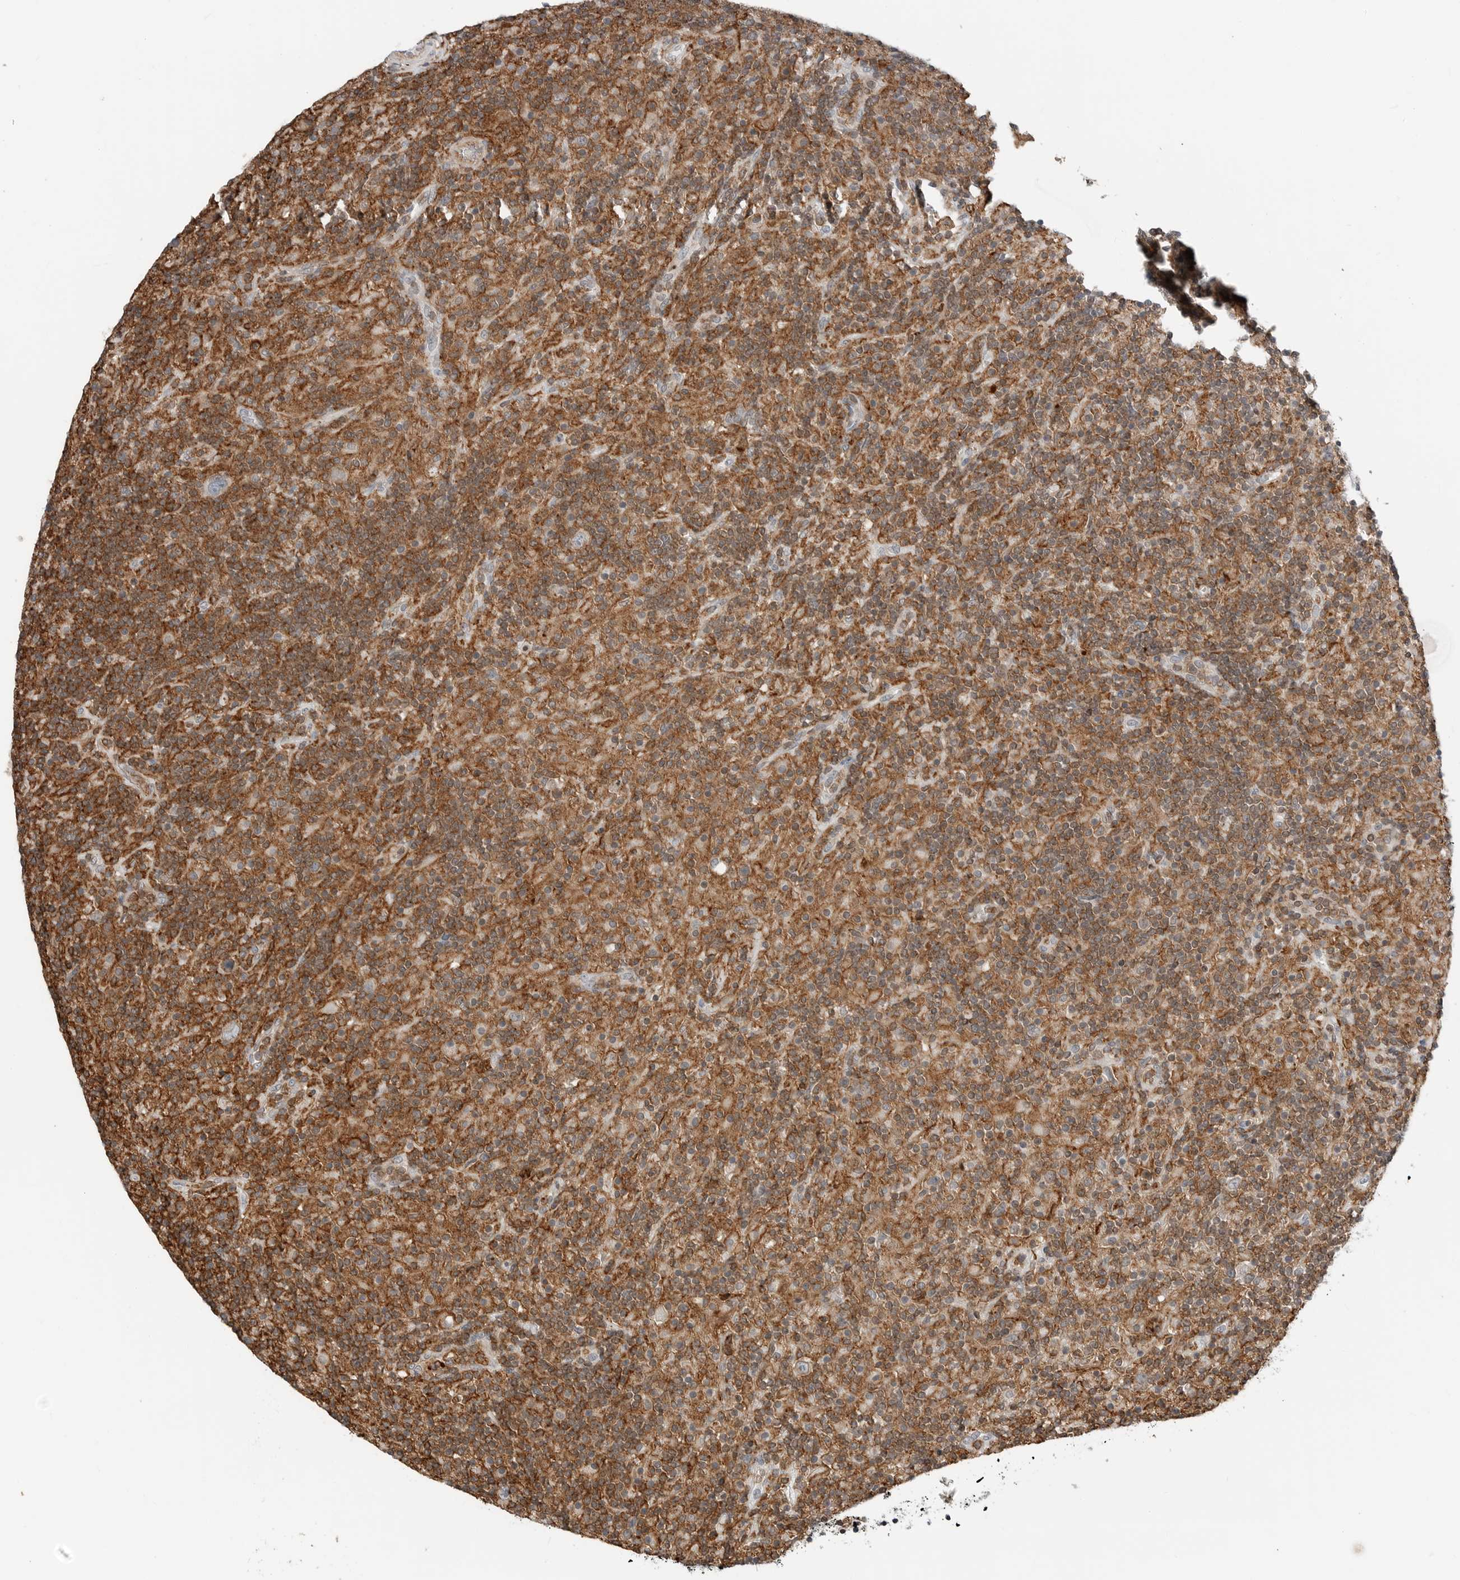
{"staining": {"intensity": "moderate", "quantity": "<25%", "location": "cytoplasmic/membranous"}, "tissue": "lymphoma", "cell_type": "Tumor cells", "image_type": "cancer", "snomed": [{"axis": "morphology", "description": "Hodgkin's disease, NOS"}, {"axis": "topography", "description": "Lymph node"}], "caption": "Immunohistochemistry of lymphoma shows low levels of moderate cytoplasmic/membranous positivity in about <25% of tumor cells. (brown staining indicates protein expression, while blue staining denotes nuclei).", "gene": "LEFTY2", "patient": {"sex": "male", "age": 70}}